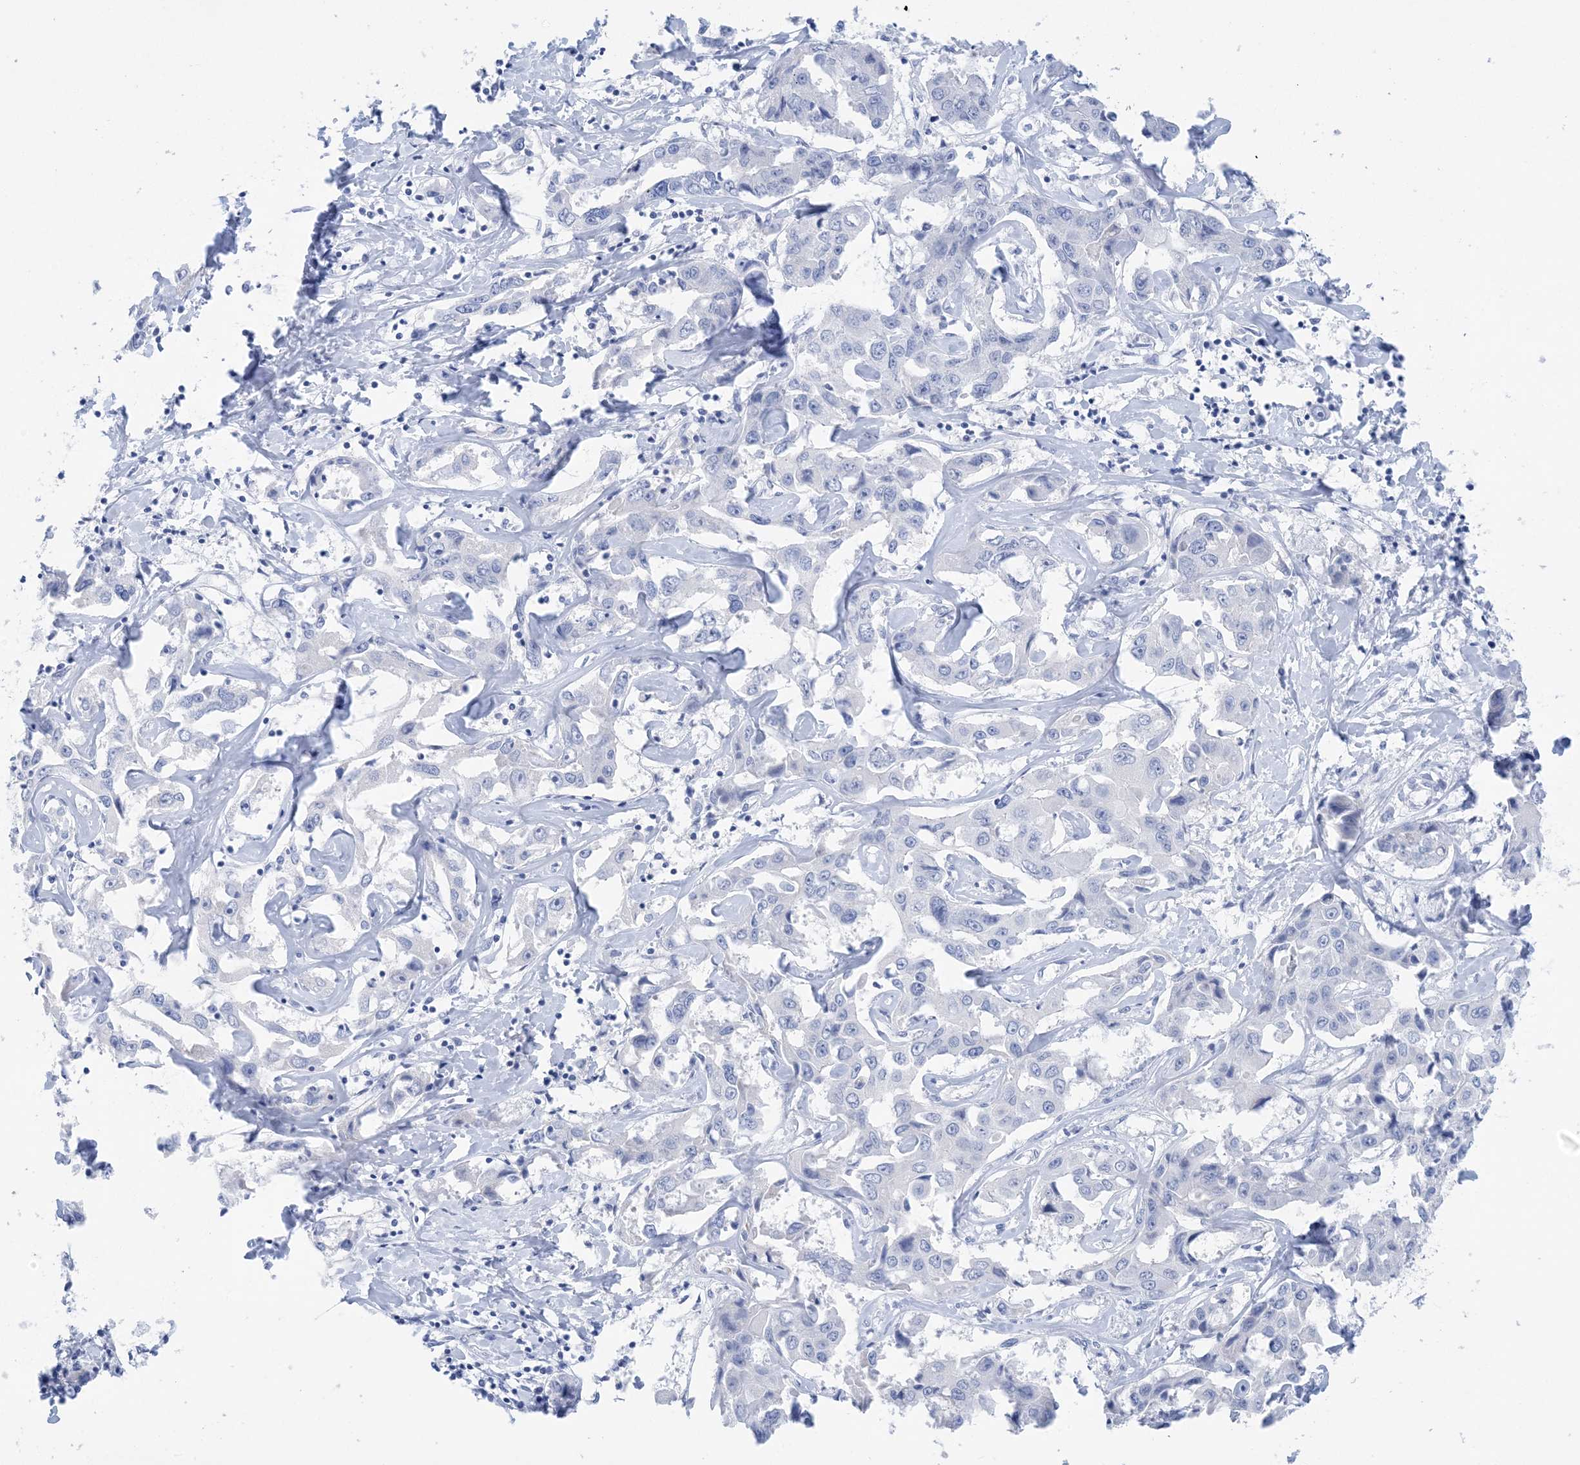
{"staining": {"intensity": "negative", "quantity": "none", "location": "none"}, "tissue": "liver cancer", "cell_type": "Tumor cells", "image_type": "cancer", "snomed": [{"axis": "morphology", "description": "Cholangiocarcinoma"}, {"axis": "topography", "description": "Liver"}], "caption": "Immunohistochemical staining of liver cancer exhibits no significant expression in tumor cells.", "gene": "SH3YL1", "patient": {"sex": "male", "age": 59}}